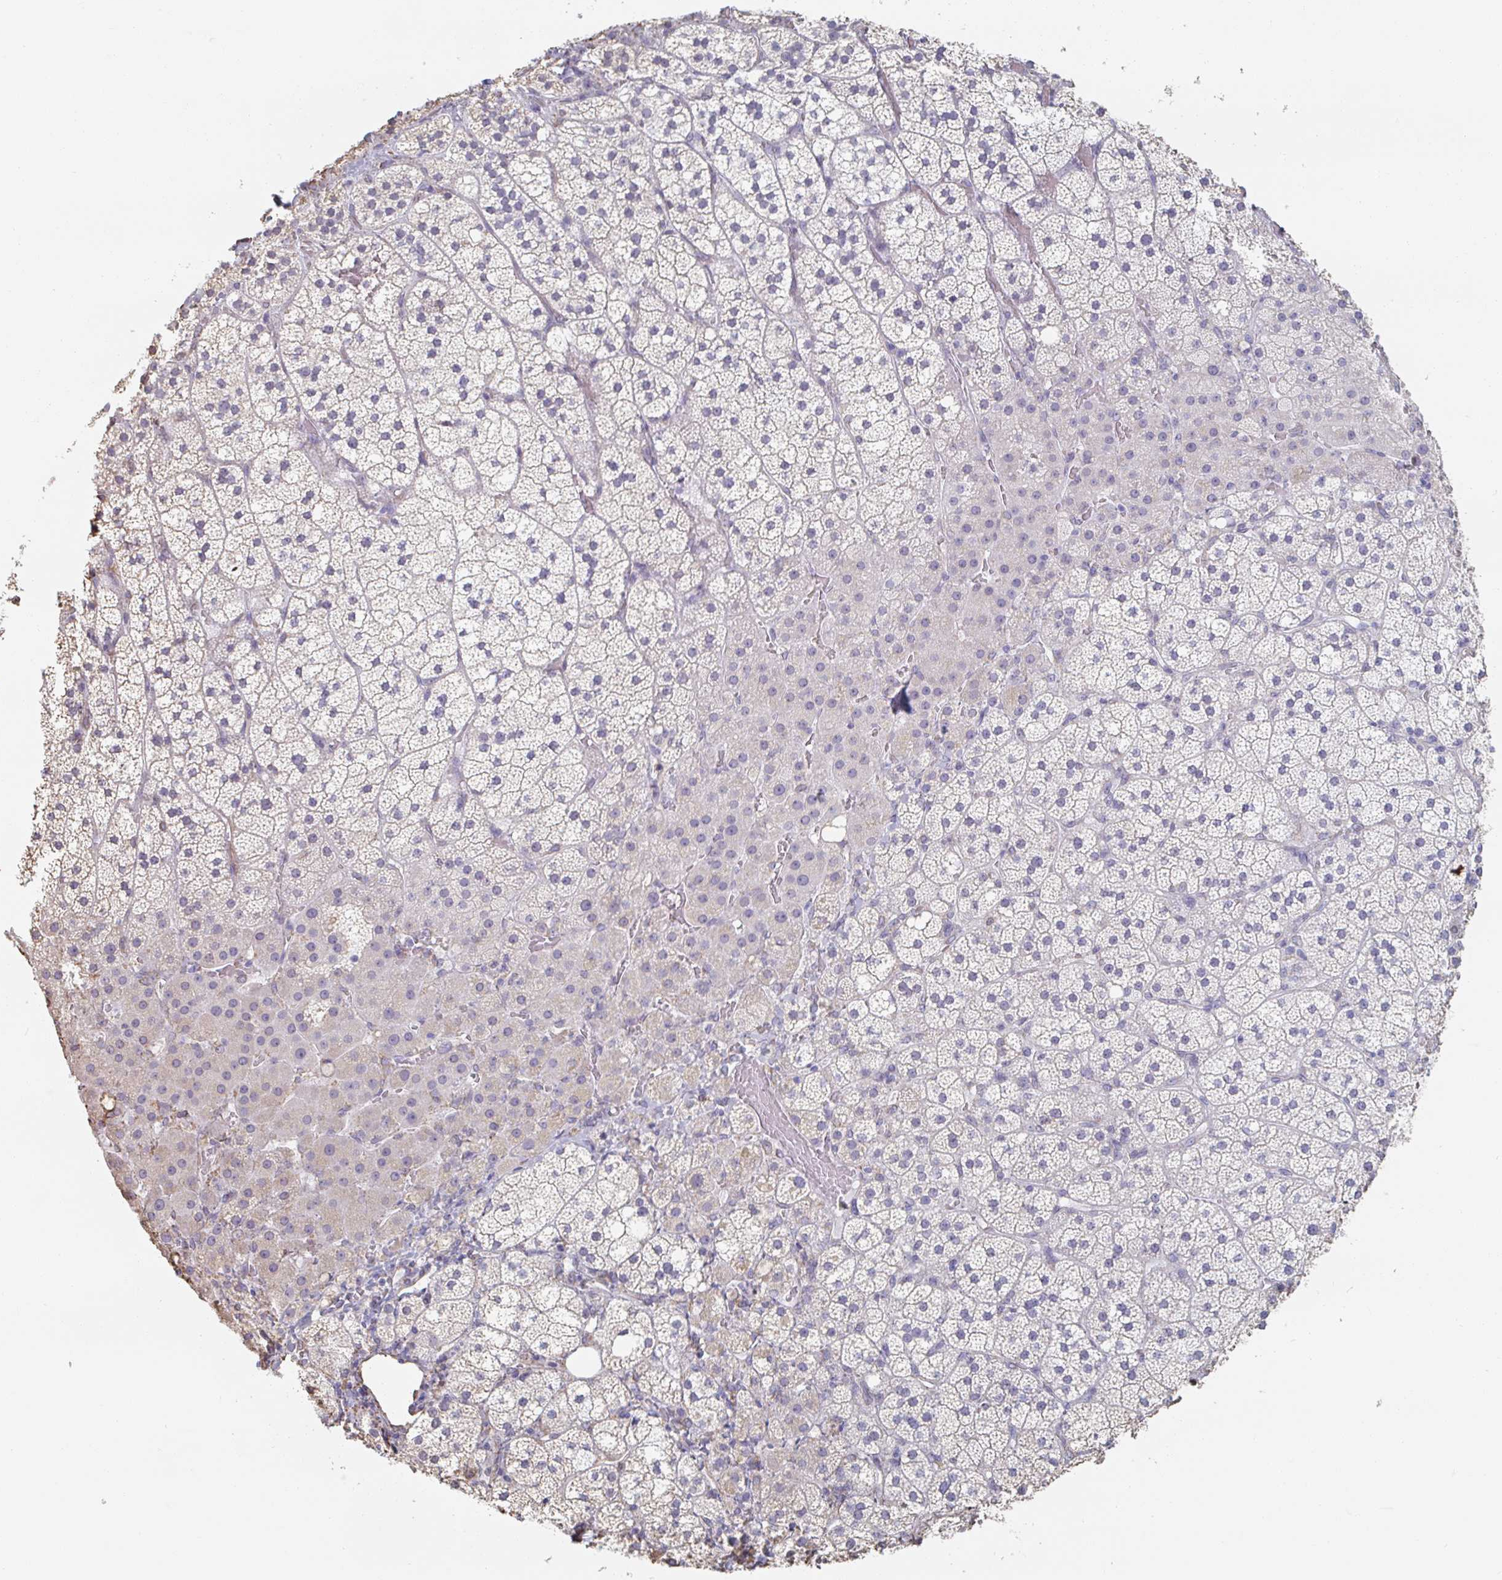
{"staining": {"intensity": "weak", "quantity": "<25%", "location": "cytoplasmic/membranous"}, "tissue": "adrenal gland", "cell_type": "Glandular cells", "image_type": "normal", "snomed": [{"axis": "morphology", "description": "Normal tissue, NOS"}, {"axis": "topography", "description": "Adrenal gland"}], "caption": "Glandular cells show no significant positivity in unremarkable adrenal gland. (Stains: DAB immunohistochemistry with hematoxylin counter stain, Microscopy: brightfield microscopy at high magnification).", "gene": "RAB5IF", "patient": {"sex": "male", "age": 53}}